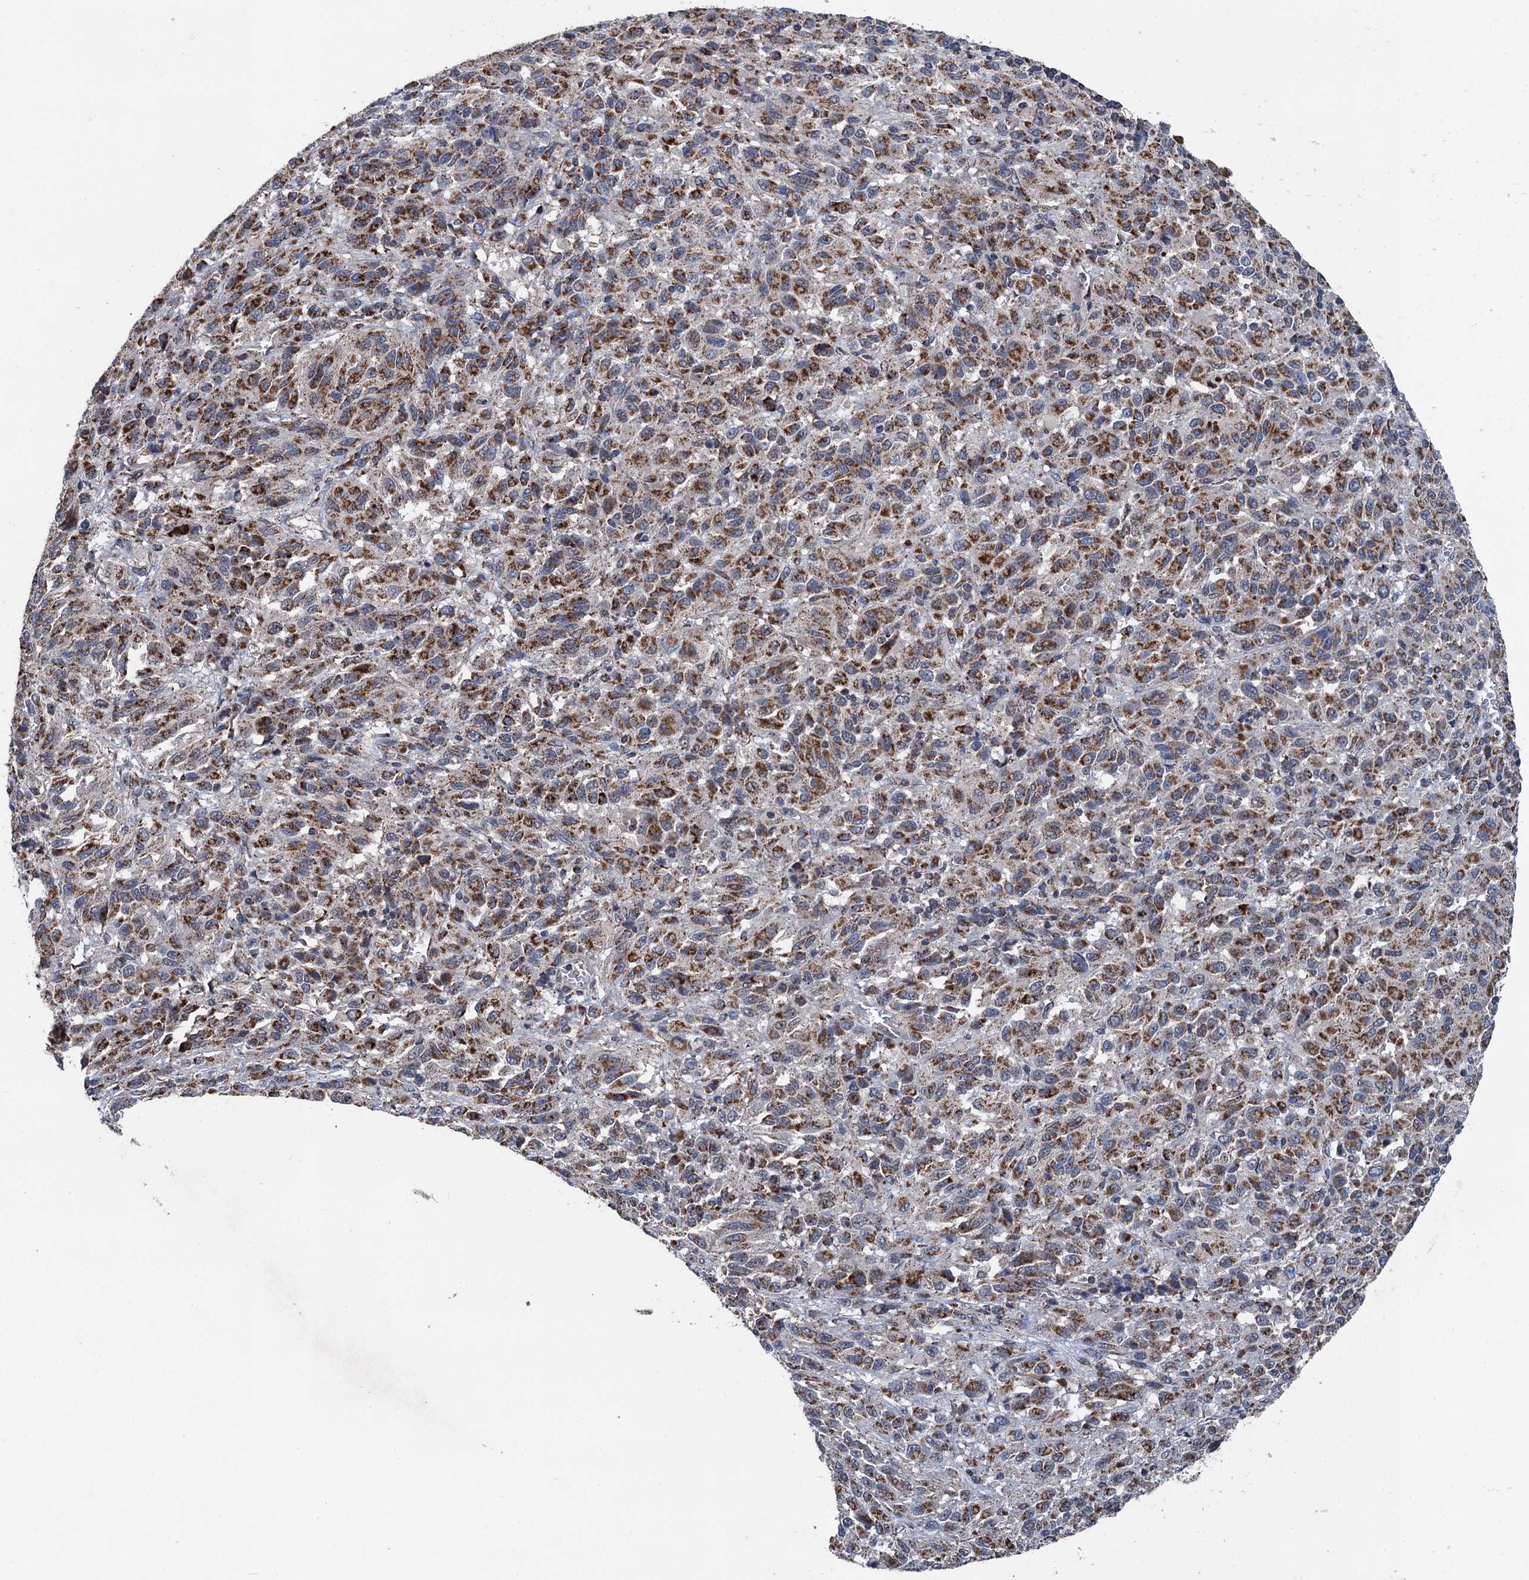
{"staining": {"intensity": "moderate", "quantity": ">75%", "location": "cytoplasmic/membranous"}, "tissue": "melanoma", "cell_type": "Tumor cells", "image_type": "cancer", "snomed": [{"axis": "morphology", "description": "Malignant melanoma, Metastatic site"}, {"axis": "topography", "description": "Lung"}], "caption": "Moderate cytoplasmic/membranous protein positivity is identified in about >75% of tumor cells in melanoma.", "gene": "DGLUCY", "patient": {"sex": "male", "age": 64}}